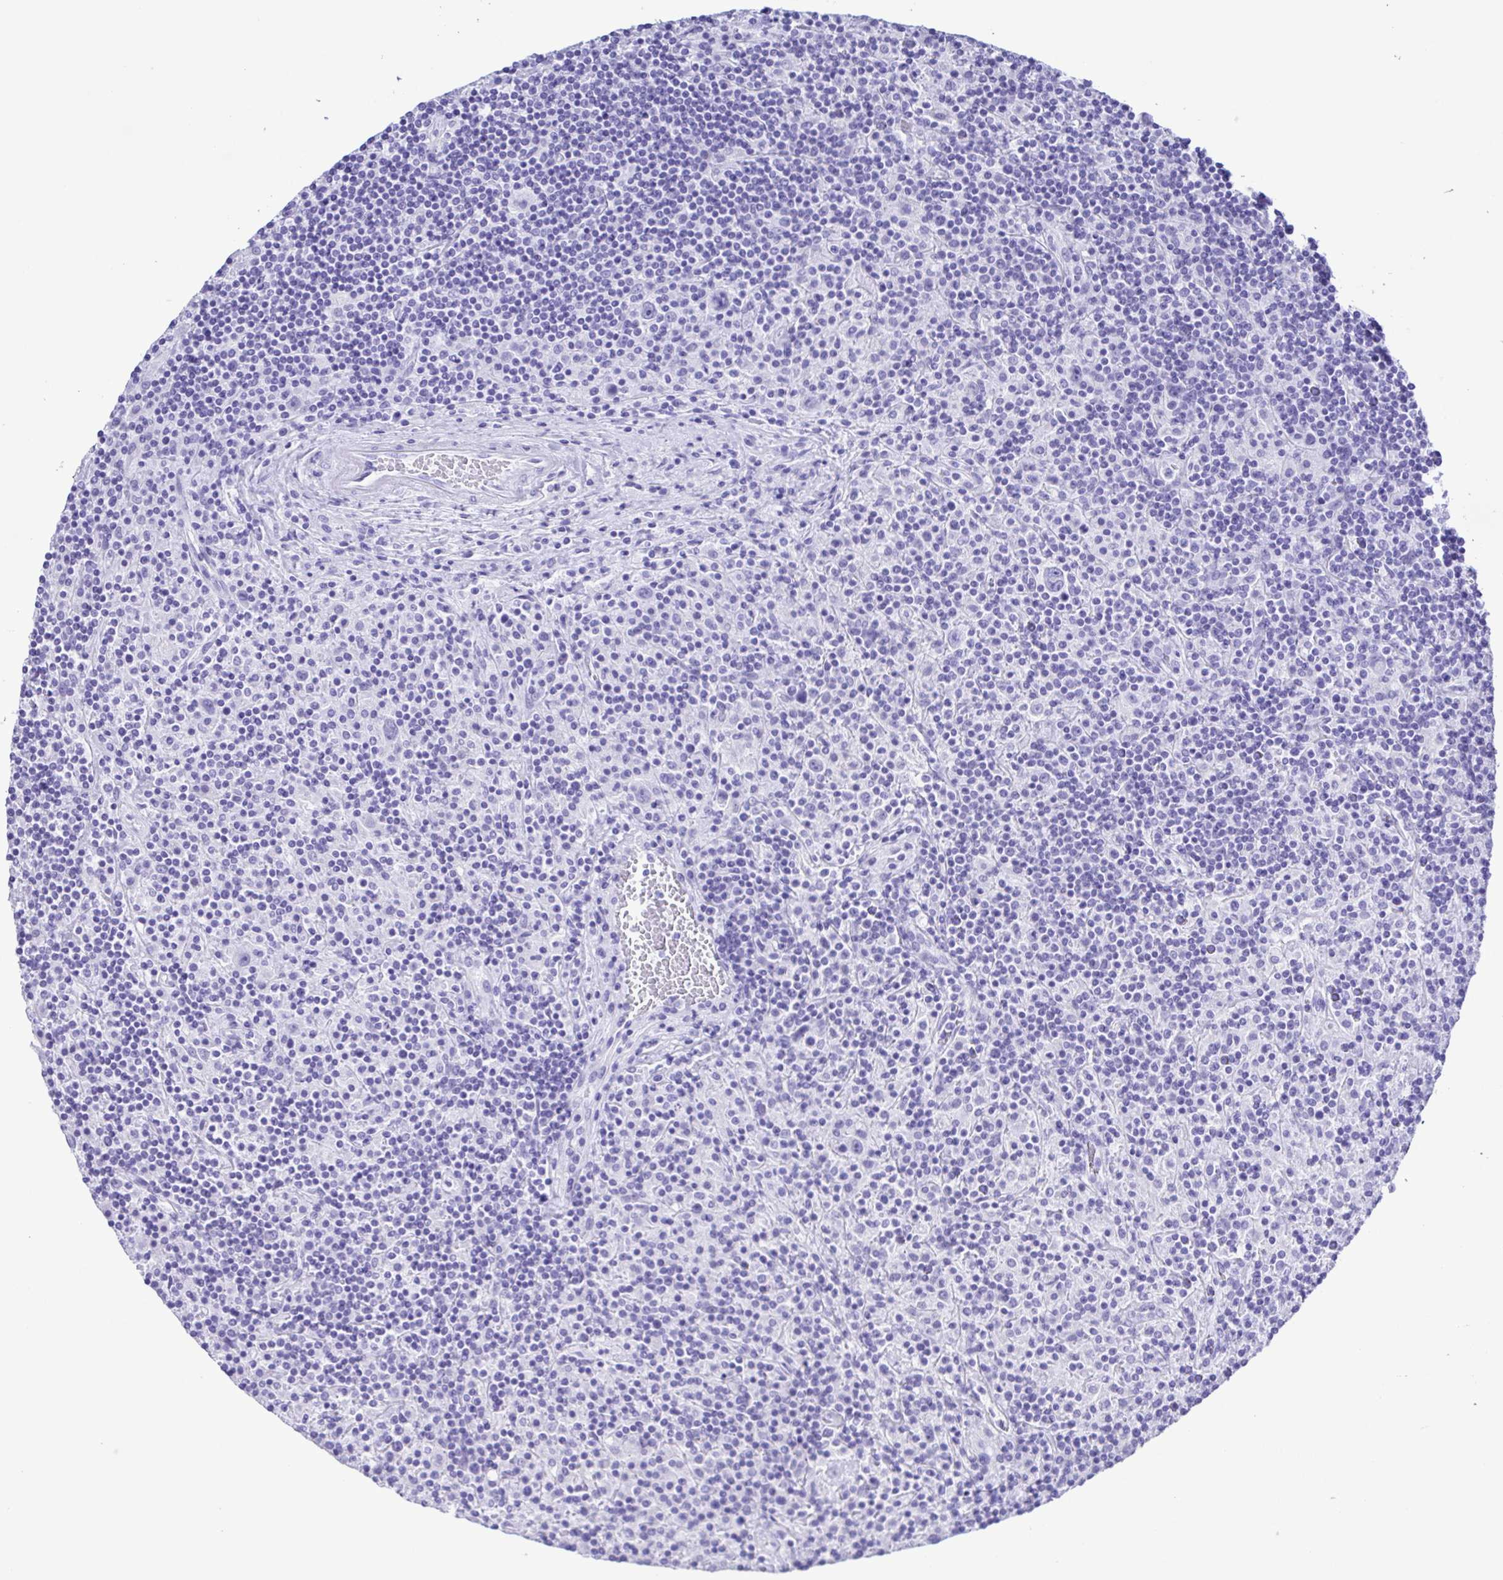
{"staining": {"intensity": "negative", "quantity": "none", "location": "none"}, "tissue": "lymphoma", "cell_type": "Tumor cells", "image_type": "cancer", "snomed": [{"axis": "morphology", "description": "Hodgkin's disease, NOS"}, {"axis": "topography", "description": "Lymph node"}], "caption": "Immunohistochemical staining of lymphoma displays no significant positivity in tumor cells.", "gene": "ERP27", "patient": {"sex": "male", "age": 70}}